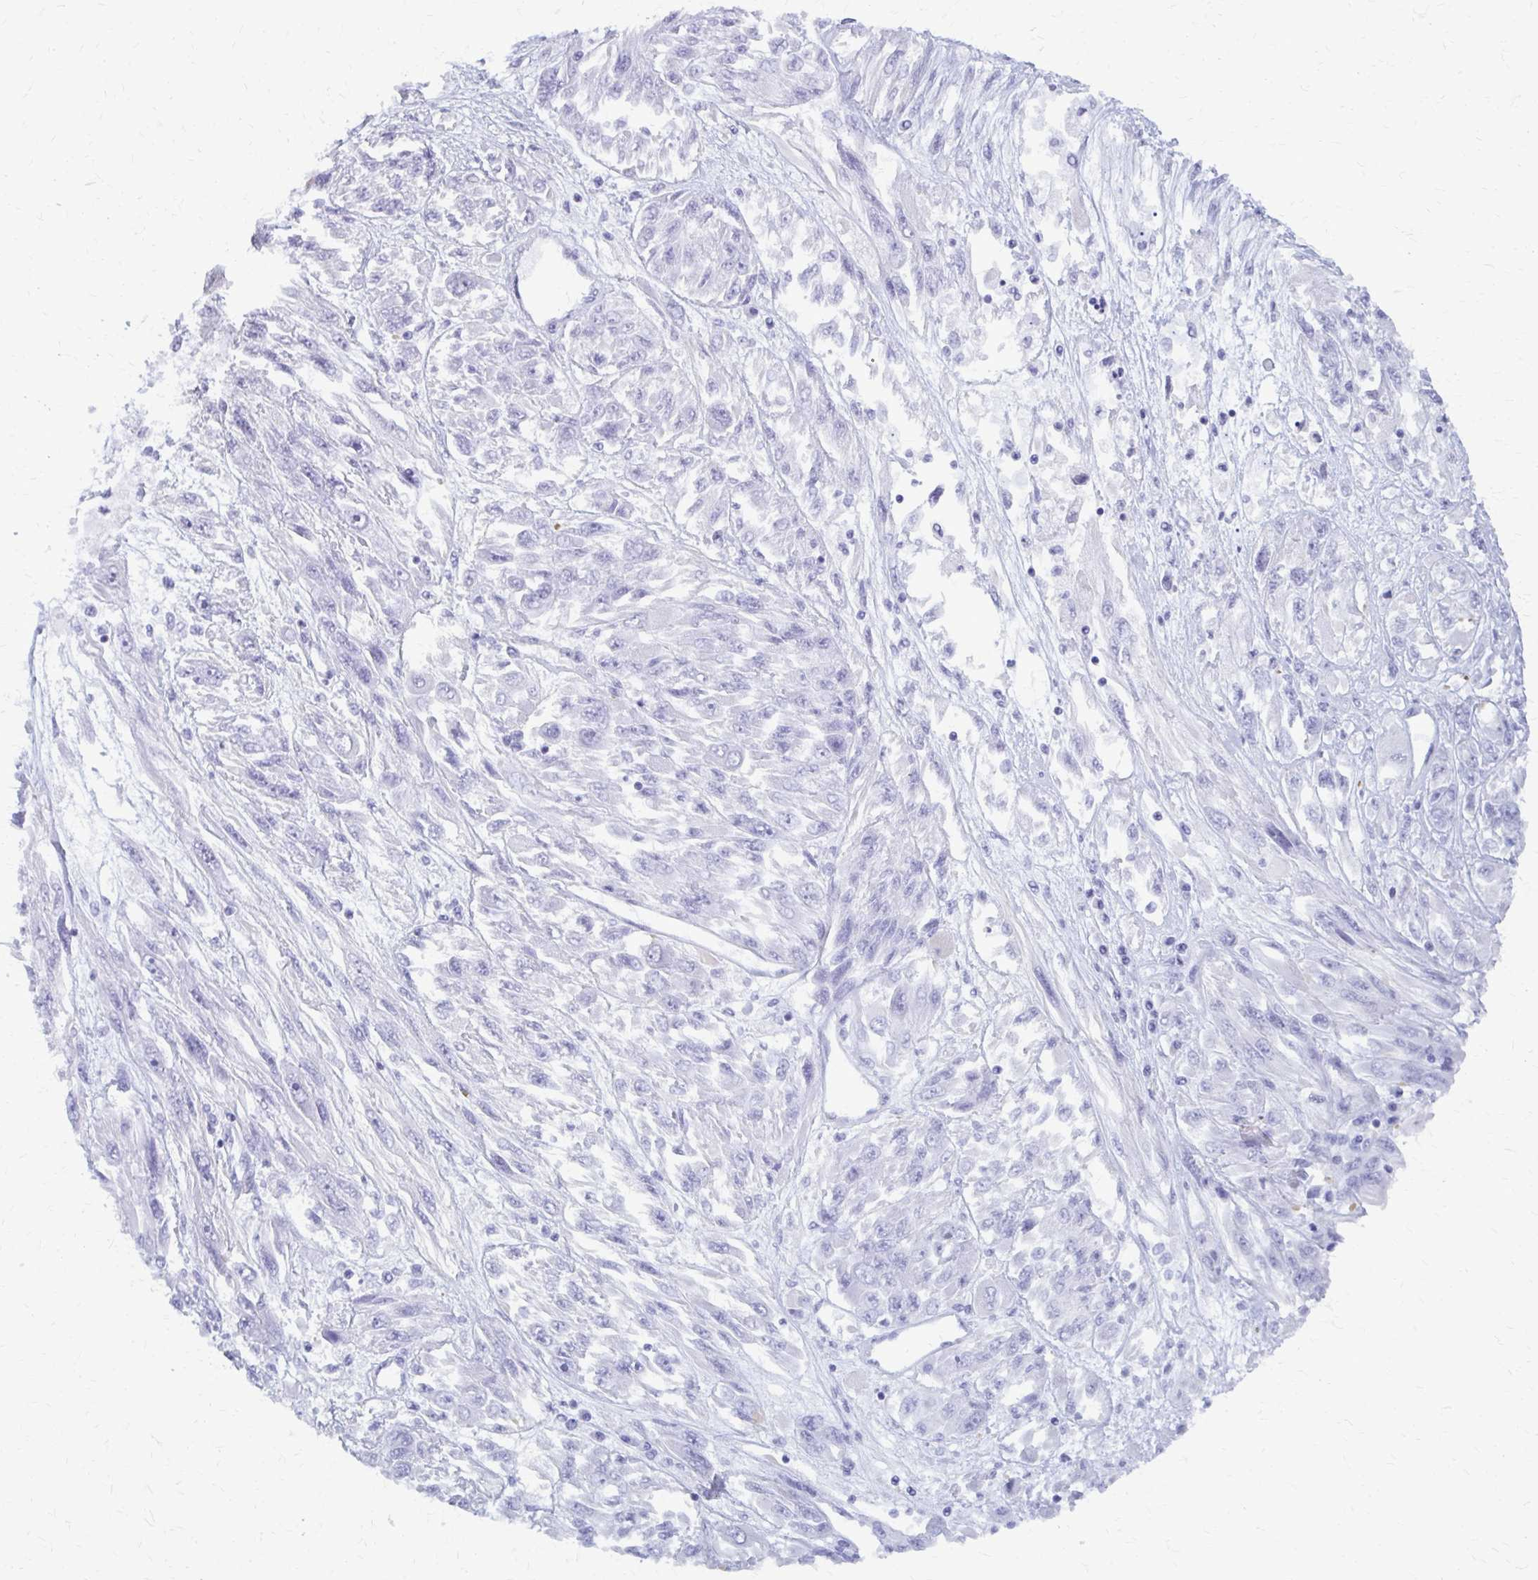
{"staining": {"intensity": "negative", "quantity": "none", "location": "none"}, "tissue": "melanoma", "cell_type": "Tumor cells", "image_type": "cancer", "snomed": [{"axis": "morphology", "description": "Malignant melanoma, NOS"}, {"axis": "topography", "description": "Skin"}], "caption": "Immunohistochemical staining of malignant melanoma reveals no significant positivity in tumor cells.", "gene": "GFAP", "patient": {"sex": "female", "age": 91}}